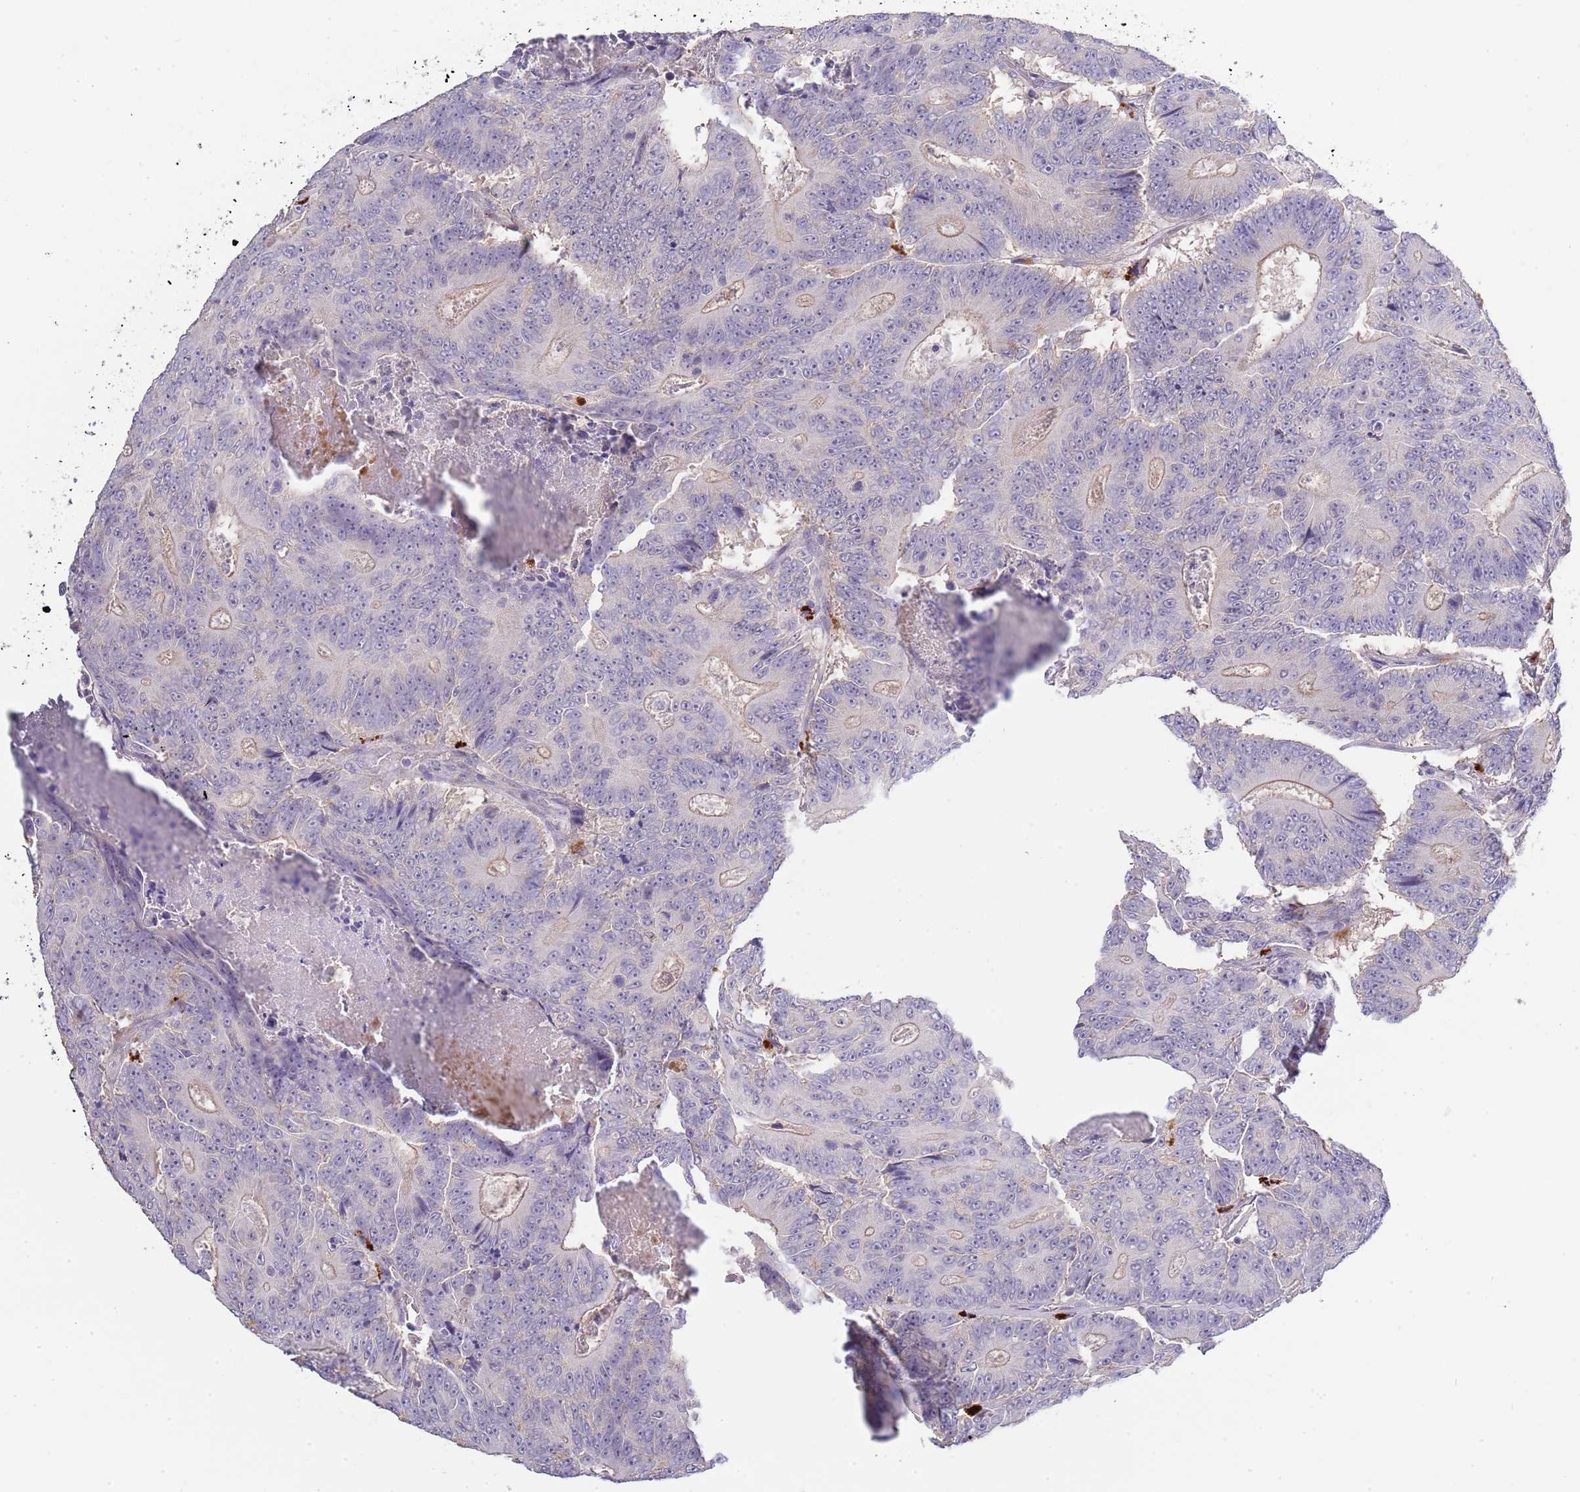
{"staining": {"intensity": "negative", "quantity": "none", "location": "none"}, "tissue": "colorectal cancer", "cell_type": "Tumor cells", "image_type": "cancer", "snomed": [{"axis": "morphology", "description": "Adenocarcinoma, NOS"}, {"axis": "topography", "description": "Colon"}], "caption": "Protein analysis of colorectal cancer reveals no significant expression in tumor cells. The staining is performed using DAB brown chromogen with nuclei counter-stained in using hematoxylin.", "gene": "PIMREG", "patient": {"sex": "male", "age": 83}}